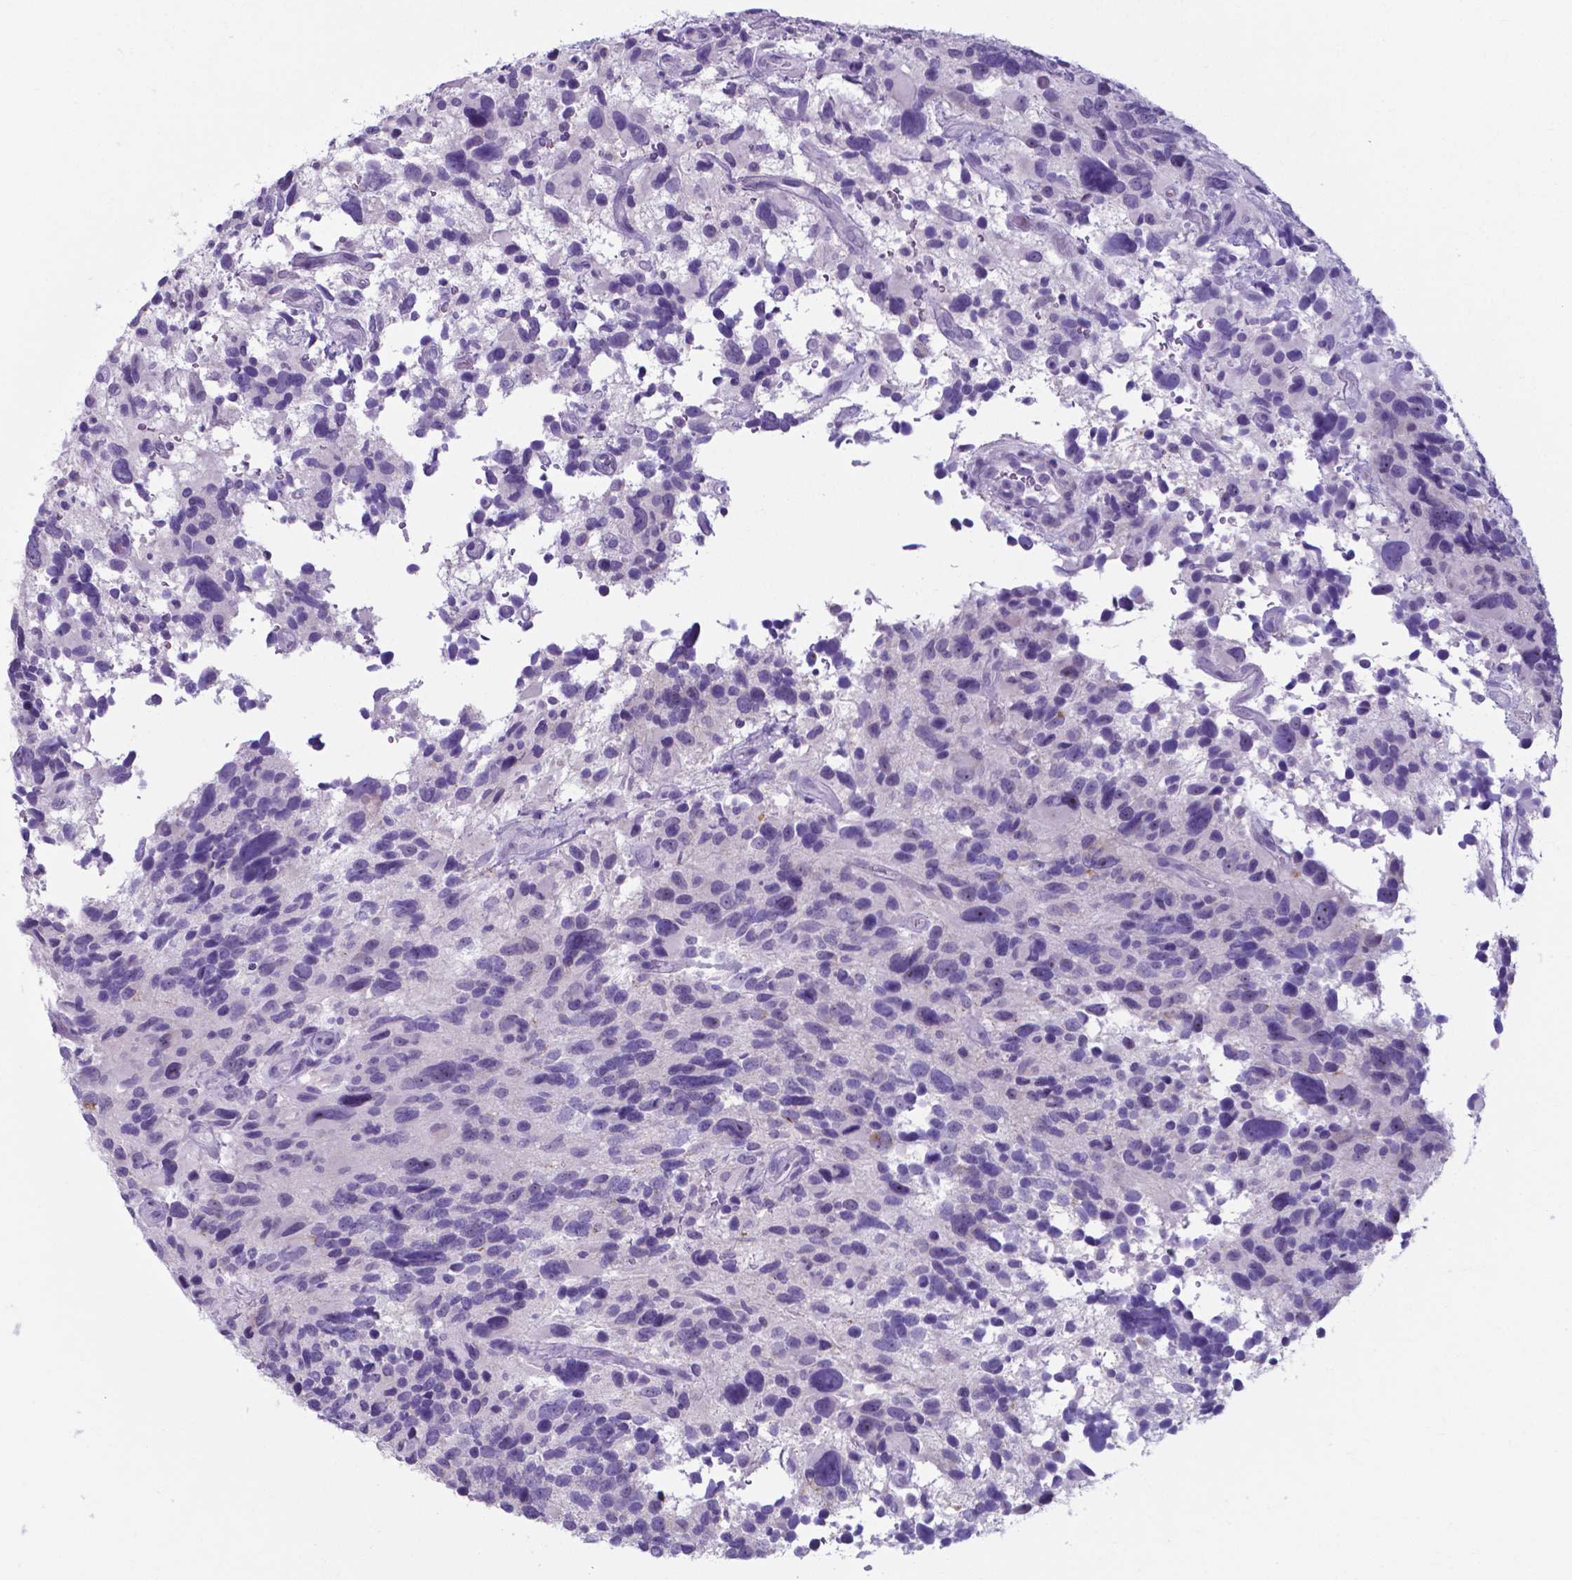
{"staining": {"intensity": "negative", "quantity": "none", "location": "none"}, "tissue": "glioma", "cell_type": "Tumor cells", "image_type": "cancer", "snomed": [{"axis": "morphology", "description": "Glioma, malignant, High grade"}, {"axis": "topography", "description": "Brain"}], "caption": "Immunohistochemistry image of glioma stained for a protein (brown), which displays no expression in tumor cells. (Stains: DAB (3,3'-diaminobenzidine) immunohistochemistry with hematoxylin counter stain, Microscopy: brightfield microscopy at high magnification).", "gene": "AP5B1", "patient": {"sex": "male", "age": 46}}